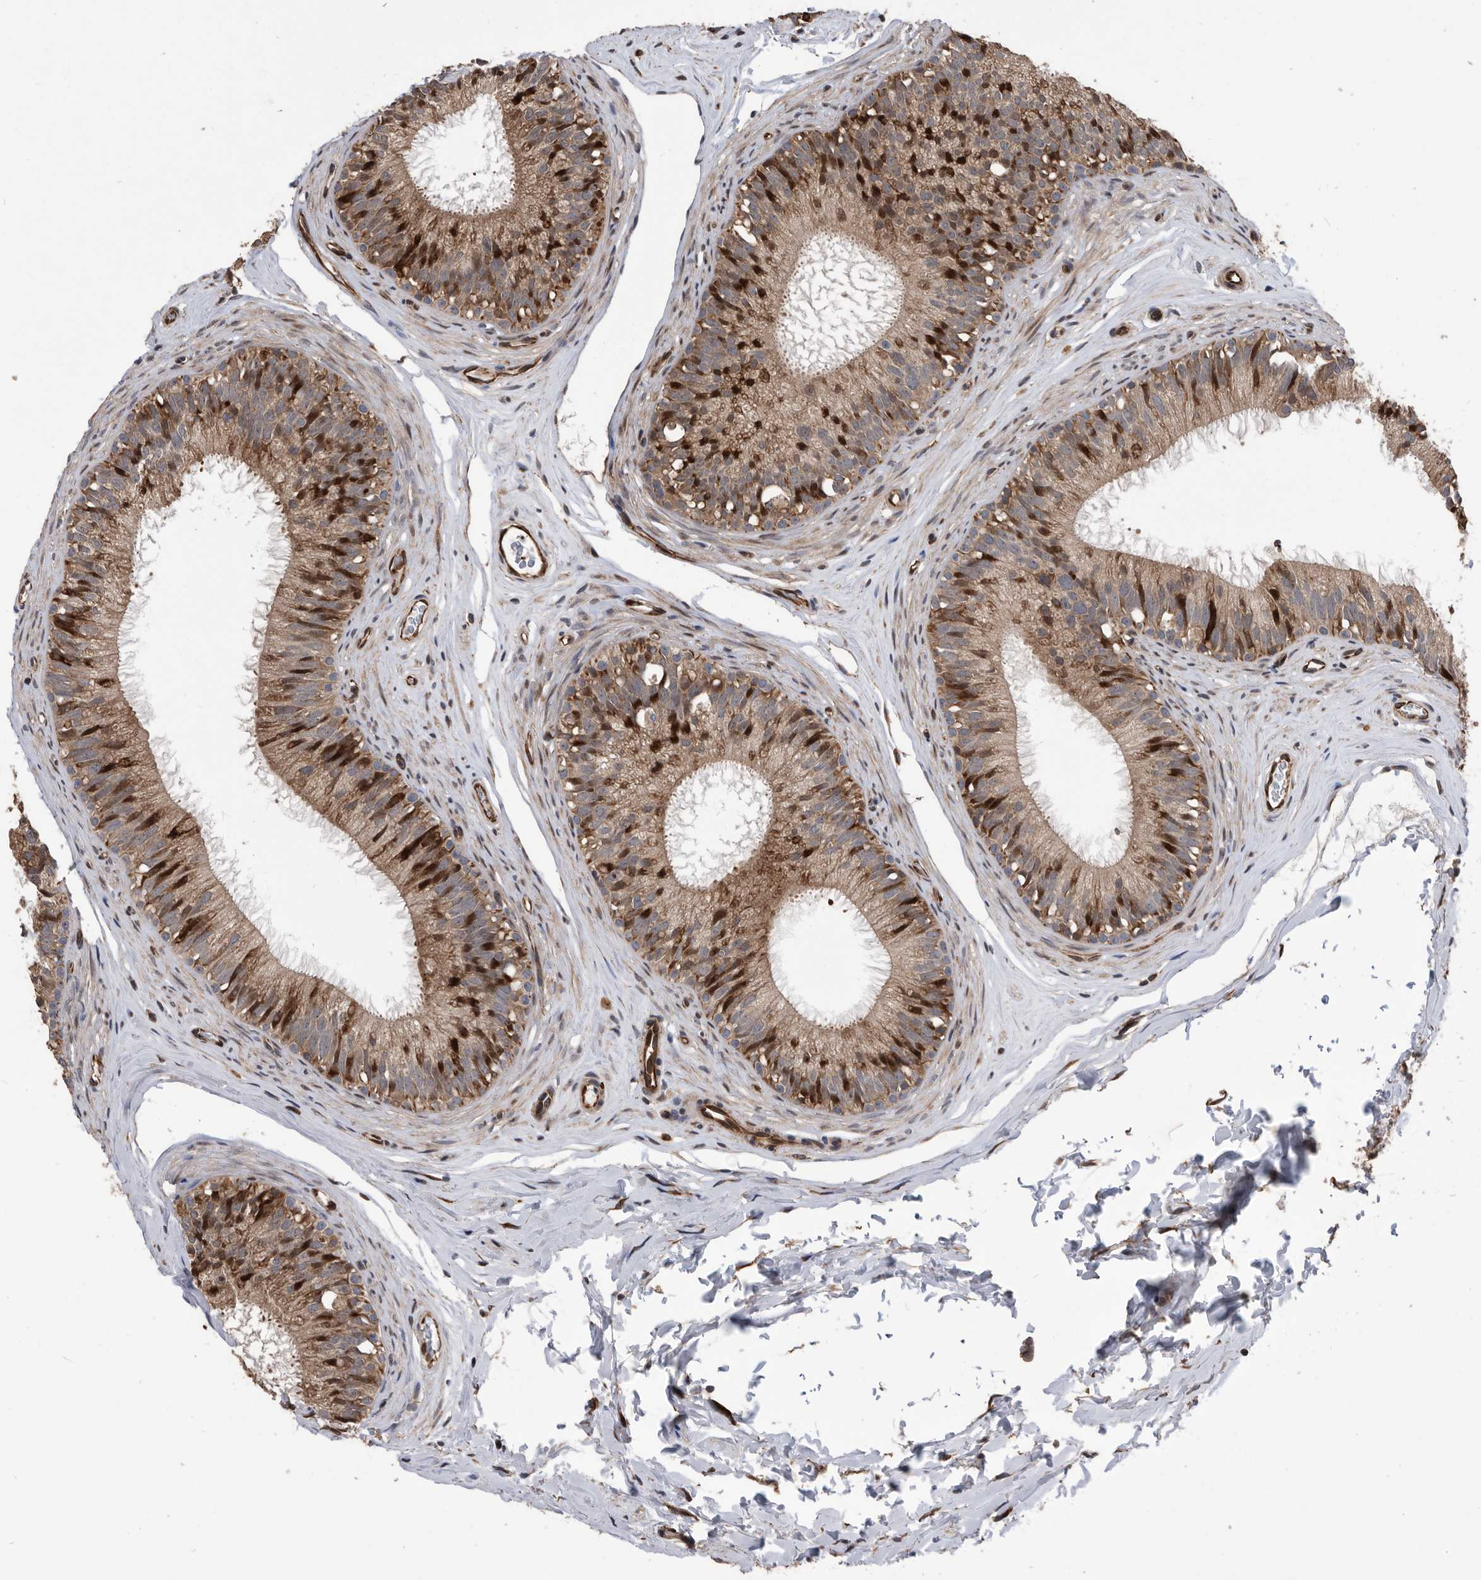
{"staining": {"intensity": "moderate", "quantity": "25%-75%", "location": "cytoplasmic/membranous"}, "tissue": "epididymis", "cell_type": "Glandular cells", "image_type": "normal", "snomed": [{"axis": "morphology", "description": "Normal tissue, NOS"}, {"axis": "topography", "description": "Epididymis"}], "caption": "High-power microscopy captured an IHC histopathology image of unremarkable epididymis, revealing moderate cytoplasmic/membranous positivity in about 25%-75% of glandular cells. The protein is stained brown, and the nuclei are stained in blue (DAB IHC with brightfield microscopy, high magnification).", "gene": "SERINC2", "patient": {"sex": "male", "age": 29}}